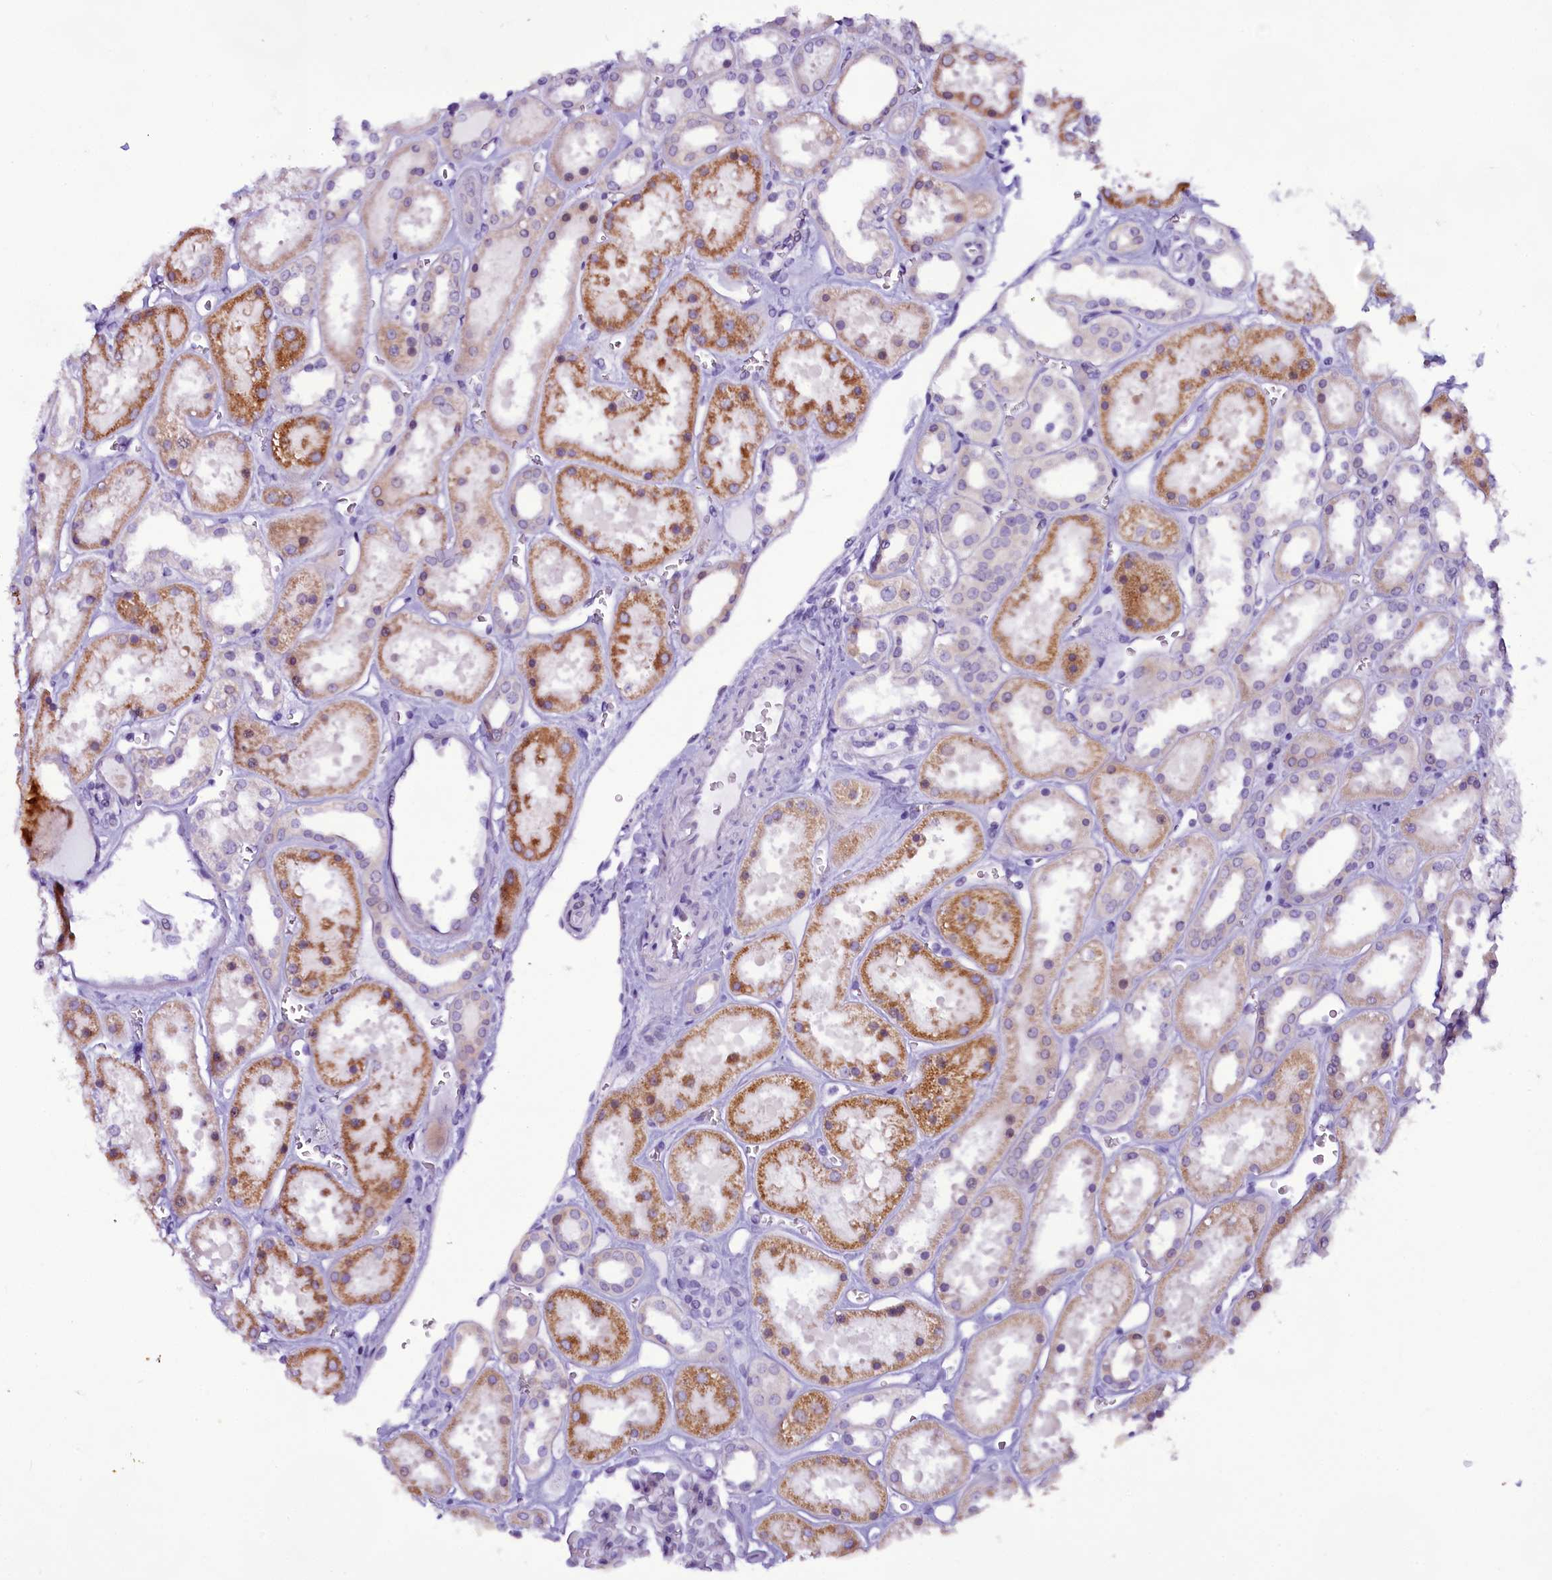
{"staining": {"intensity": "weak", "quantity": "<25%", "location": "nuclear"}, "tissue": "kidney", "cell_type": "Cells in glomeruli", "image_type": "normal", "snomed": [{"axis": "morphology", "description": "Normal tissue, NOS"}, {"axis": "topography", "description": "Kidney"}], "caption": "Unremarkable kidney was stained to show a protein in brown. There is no significant positivity in cells in glomeruli.", "gene": "CCDC106", "patient": {"sex": "female", "age": 41}}